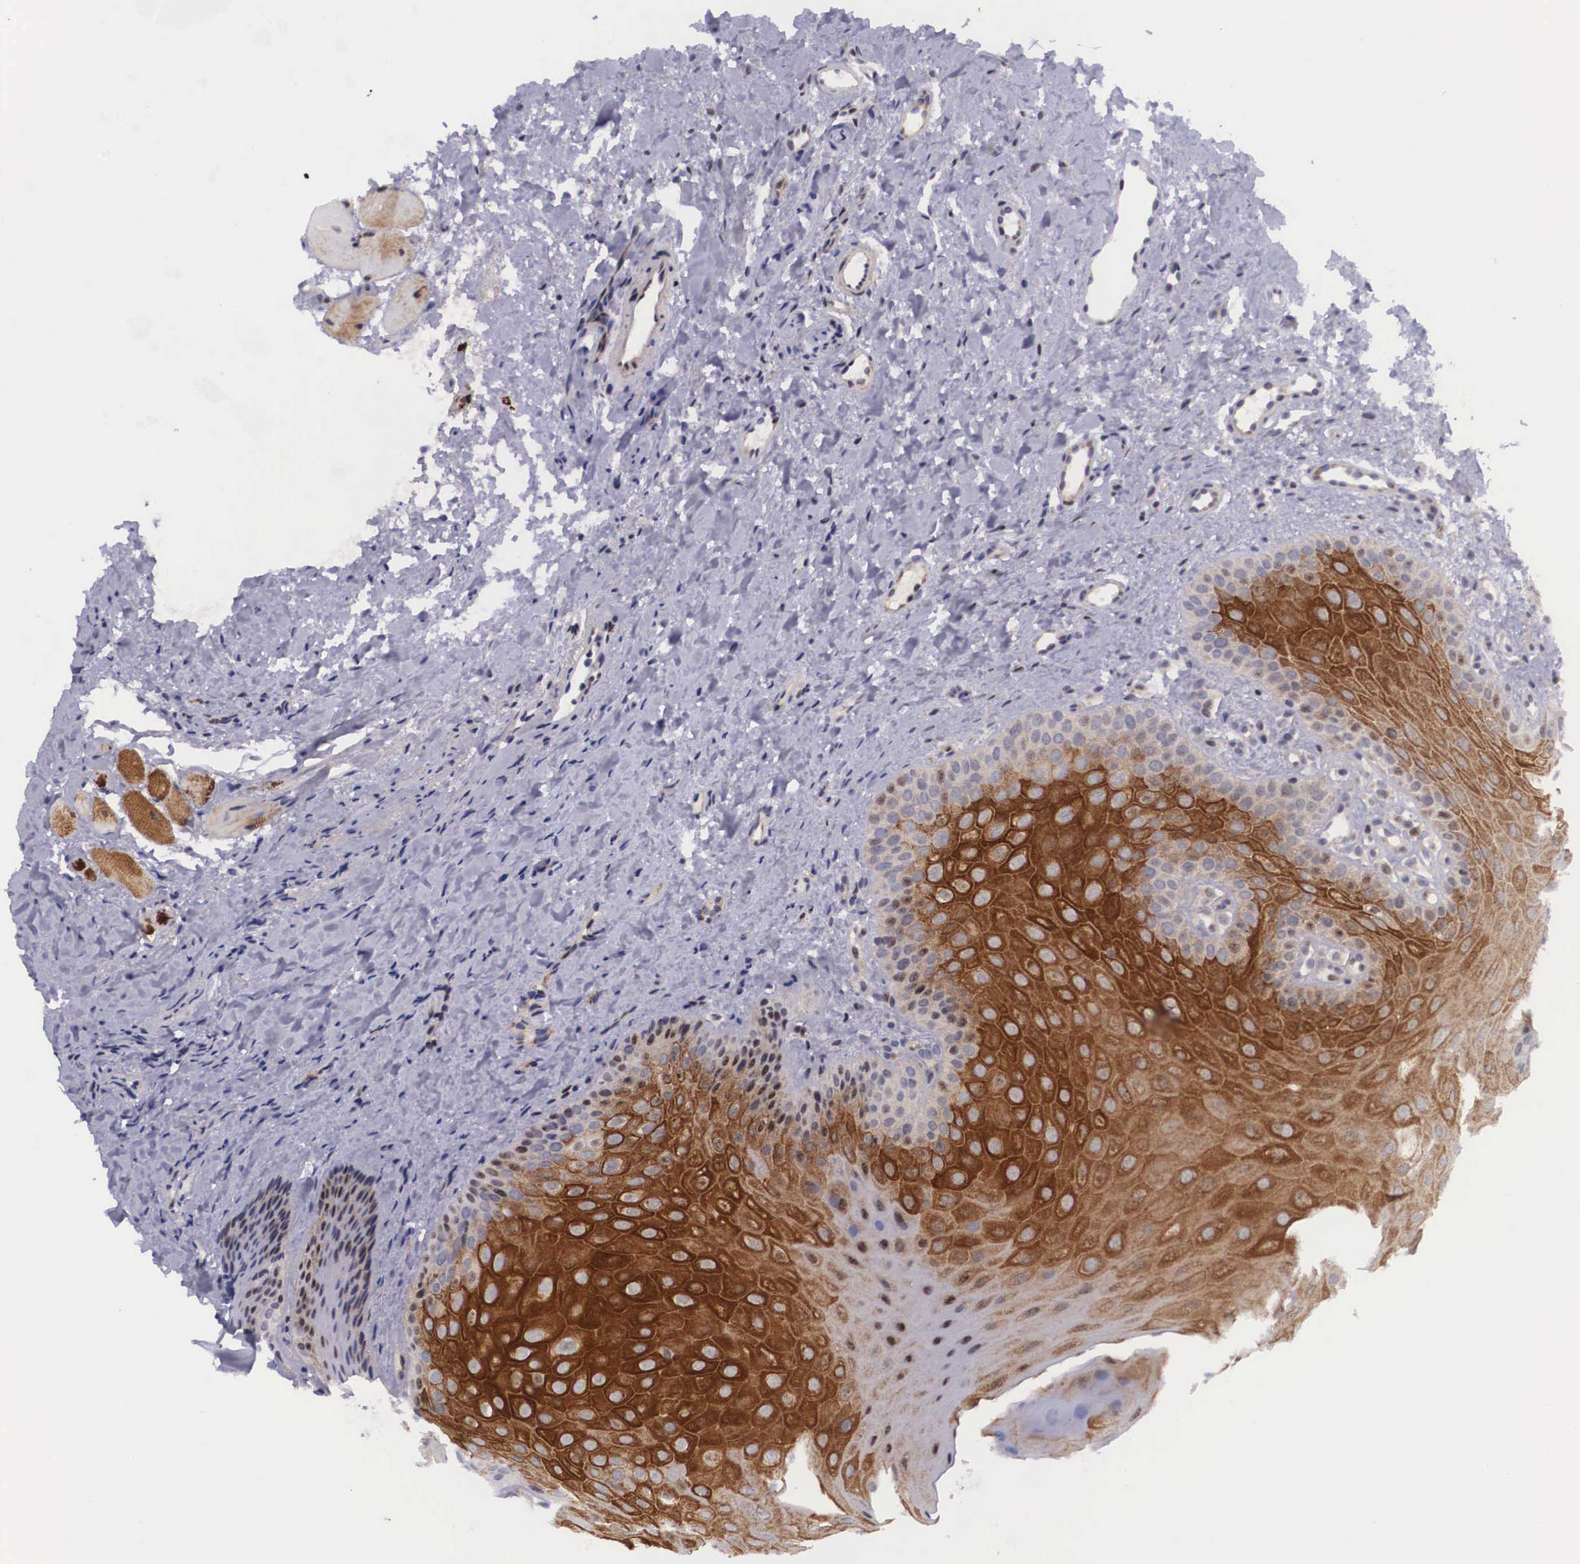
{"staining": {"intensity": "strong", "quantity": ">75%", "location": "cytoplasmic/membranous,nuclear"}, "tissue": "oral mucosa", "cell_type": "Squamous epithelial cells", "image_type": "normal", "snomed": [{"axis": "morphology", "description": "Normal tissue, NOS"}, {"axis": "topography", "description": "Oral tissue"}], "caption": "Oral mucosa stained with immunohistochemistry (IHC) shows strong cytoplasmic/membranous,nuclear positivity in about >75% of squamous epithelial cells. Using DAB (brown) and hematoxylin (blue) stains, captured at high magnification using brightfield microscopy.", "gene": "EMID1", "patient": {"sex": "female", "age": 23}}